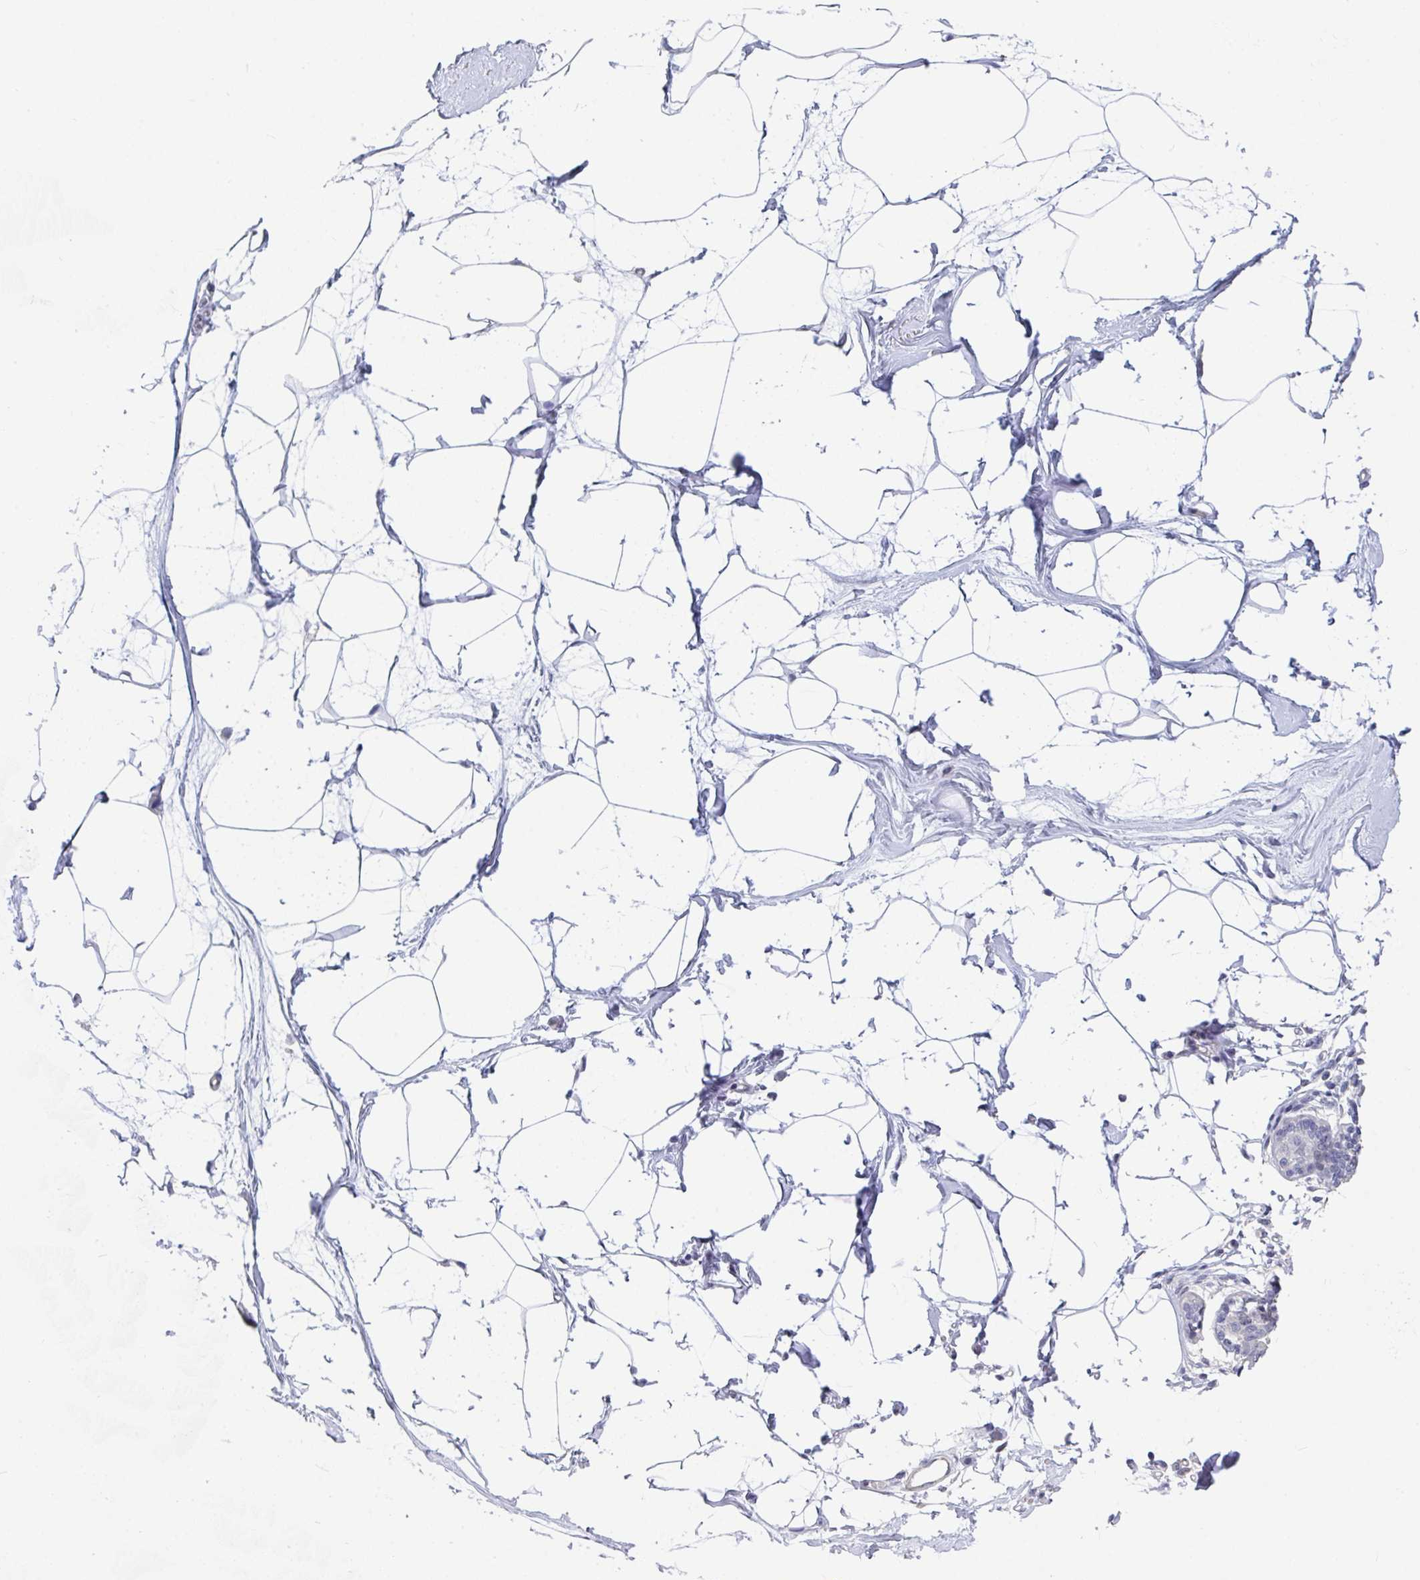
{"staining": {"intensity": "negative", "quantity": "none", "location": "none"}, "tissue": "breast", "cell_type": "Adipocytes", "image_type": "normal", "snomed": [{"axis": "morphology", "description": "Normal tissue, NOS"}, {"axis": "topography", "description": "Breast"}], "caption": "Immunohistochemical staining of benign breast exhibits no significant staining in adipocytes. Brightfield microscopy of immunohistochemistry stained with DAB (brown) and hematoxylin (blue), captured at high magnification.", "gene": "FAM156A", "patient": {"sex": "female", "age": 45}}